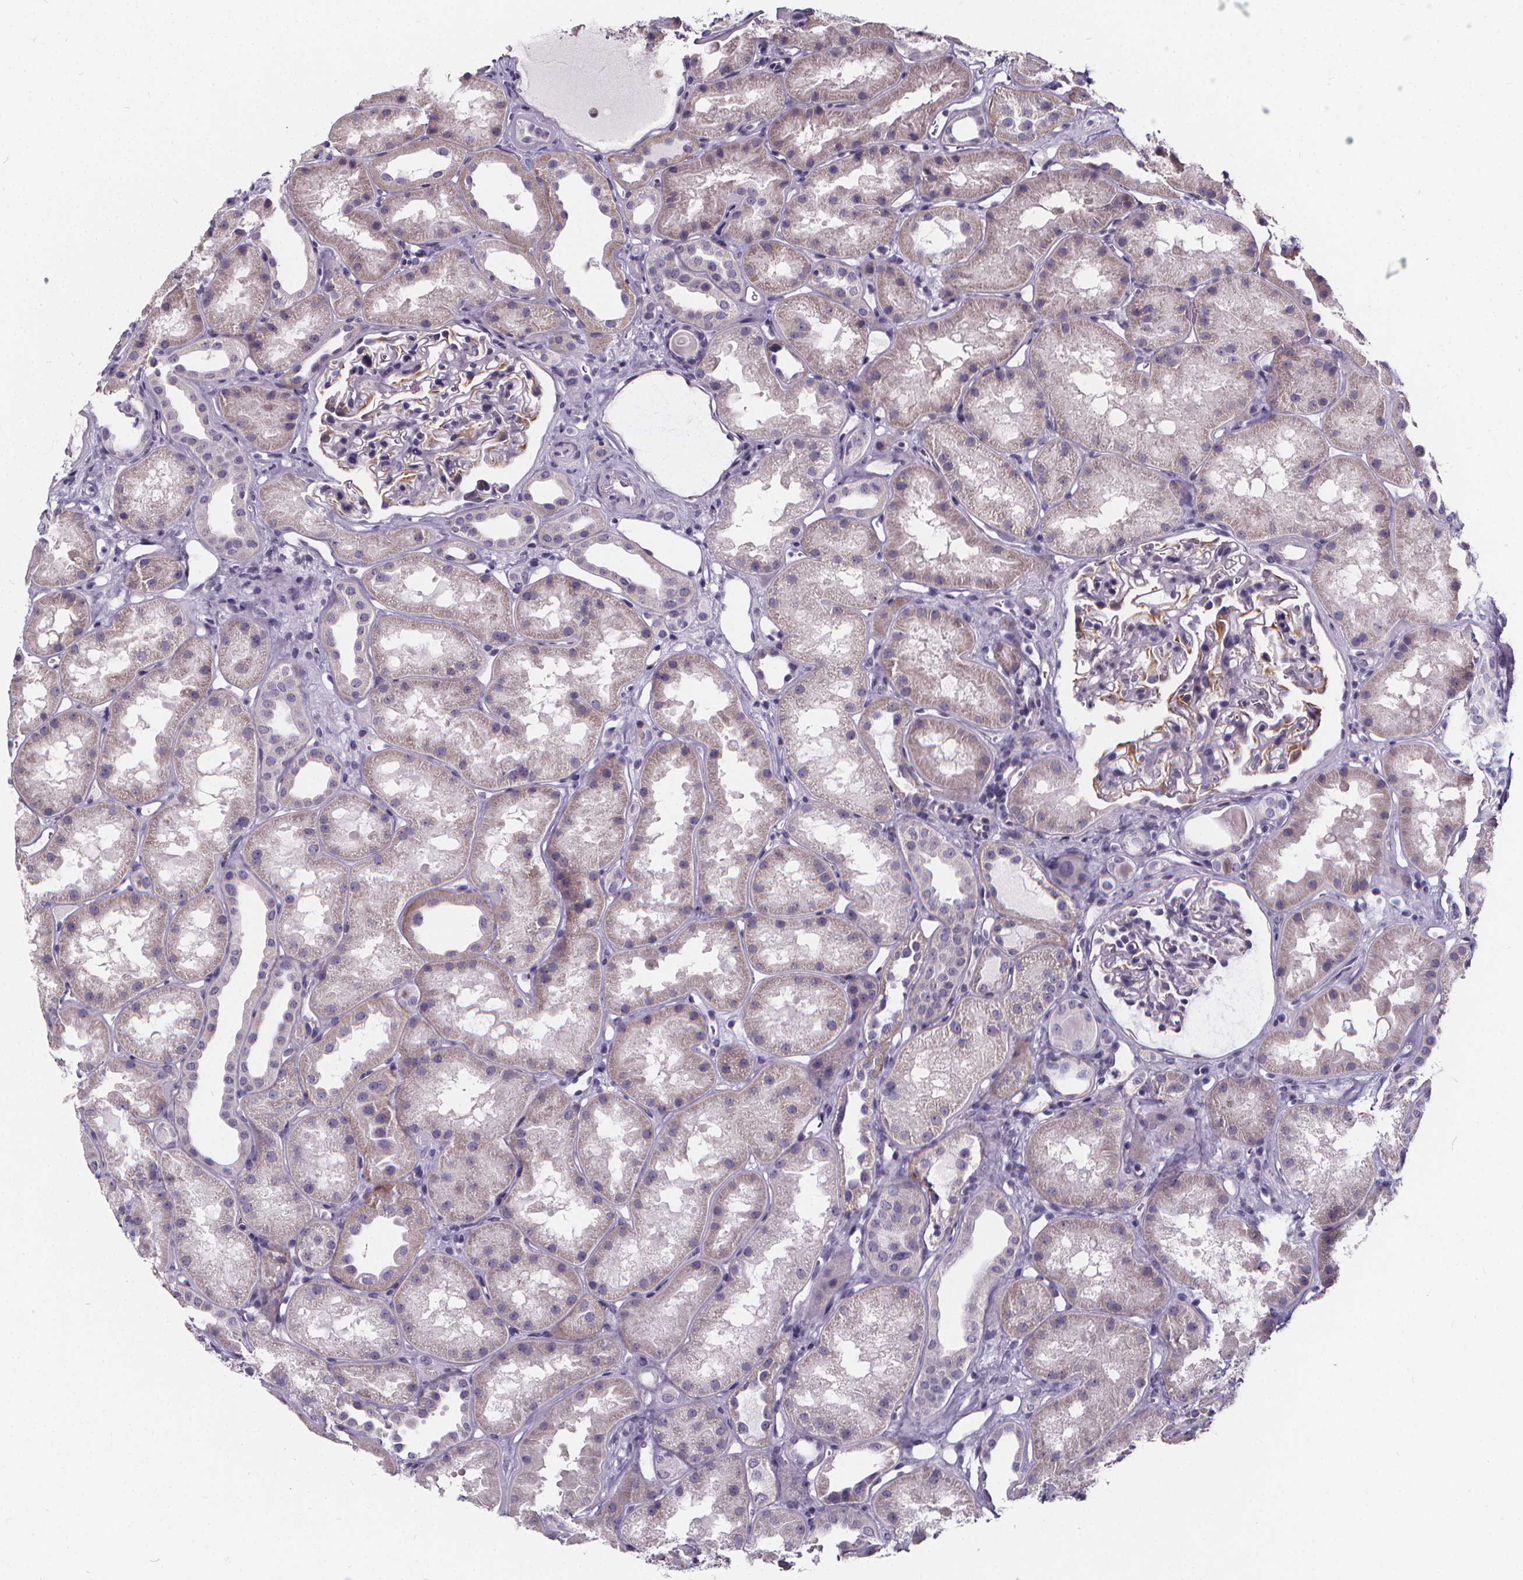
{"staining": {"intensity": "negative", "quantity": "none", "location": "none"}, "tissue": "kidney", "cell_type": "Cells in glomeruli", "image_type": "normal", "snomed": [{"axis": "morphology", "description": "Normal tissue, NOS"}, {"axis": "topography", "description": "Kidney"}], "caption": "Micrograph shows no protein positivity in cells in glomeruli of unremarkable kidney.", "gene": "SPEF2", "patient": {"sex": "male", "age": 61}}